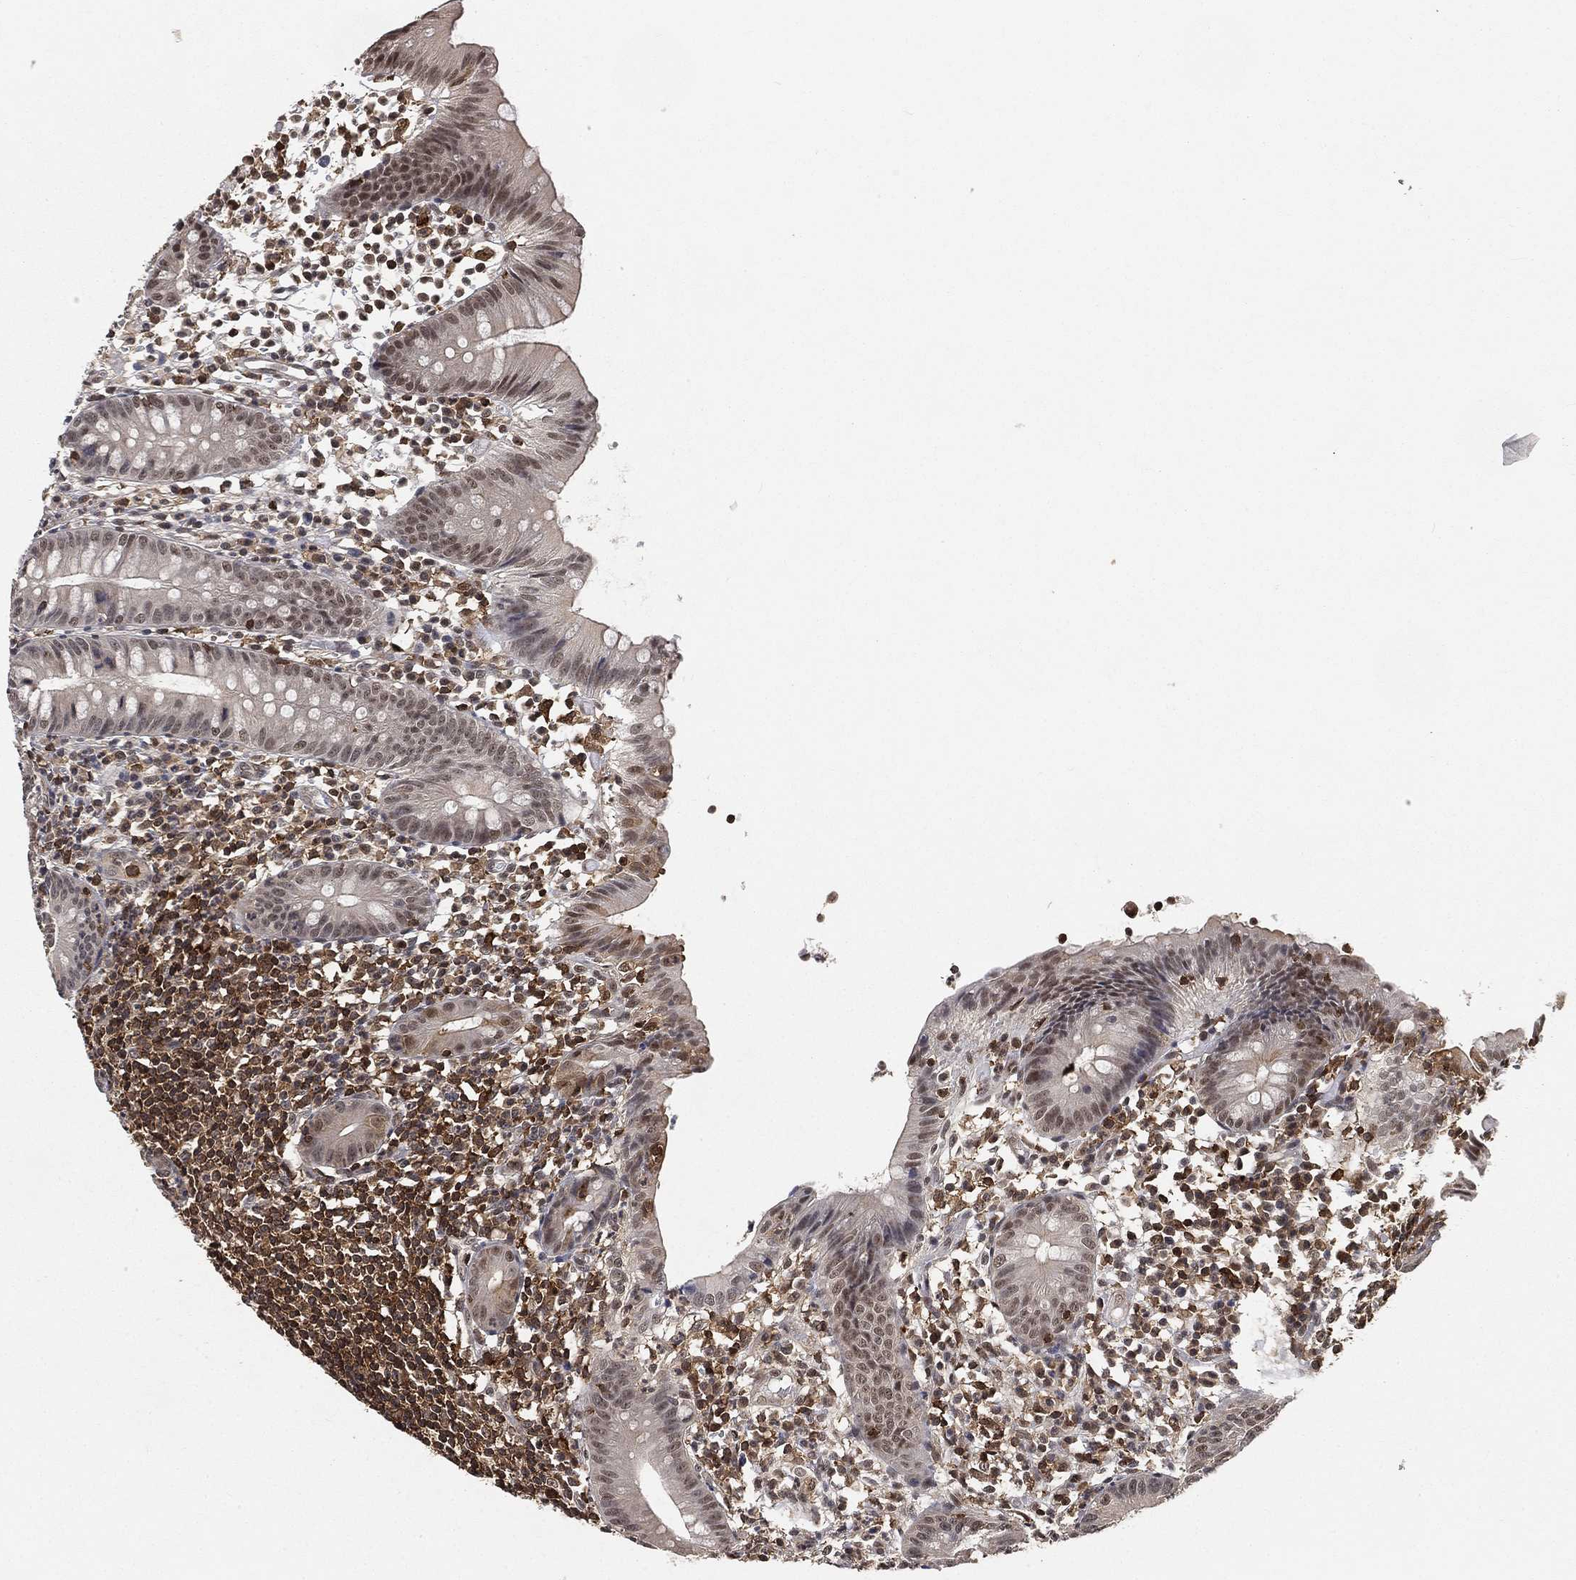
{"staining": {"intensity": "negative", "quantity": "none", "location": "none"}, "tissue": "appendix", "cell_type": "Glandular cells", "image_type": "normal", "snomed": [{"axis": "morphology", "description": "Normal tissue, NOS"}, {"axis": "topography", "description": "Appendix"}], "caption": "This is a photomicrograph of immunohistochemistry staining of unremarkable appendix, which shows no positivity in glandular cells. Nuclei are stained in blue.", "gene": "WDR26", "patient": {"sex": "female", "age": 40}}